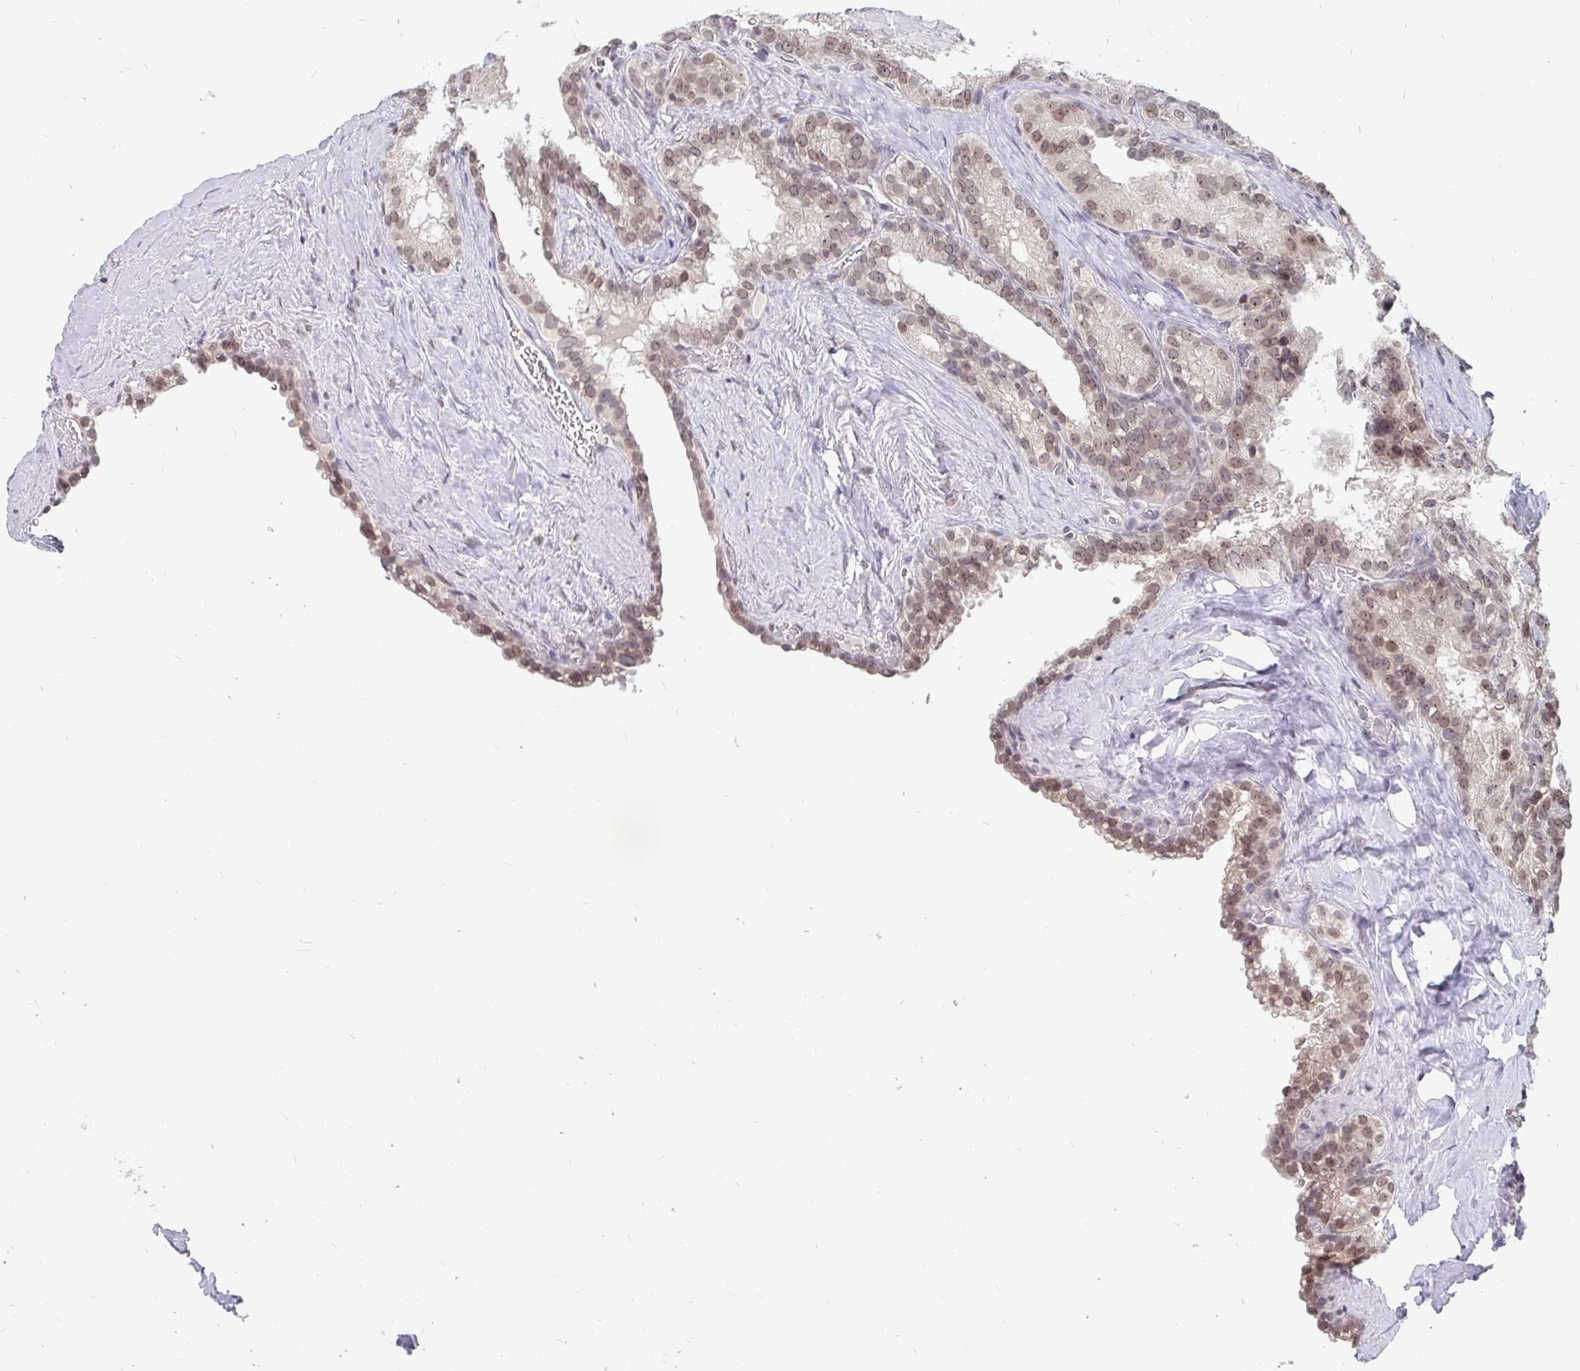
{"staining": {"intensity": "weak", "quantity": "25%-75%", "location": "nuclear"}, "tissue": "seminal vesicle", "cell_type": "Glandular cells", "image_type": "normal", "snomed": [{"axis": "morphology", "description": "Normal tissue, NOS"}, {"axis": "topography", "description": "Seminal veicle"}], "caption": "Immunohistochemical staining of unremarkable seminal vesicle reveals weak nuclear protein expression in approximately 25%-75% of glandular cells.", "gene": "TRIP12", "patient": {"sex": "male", "age": 47}}